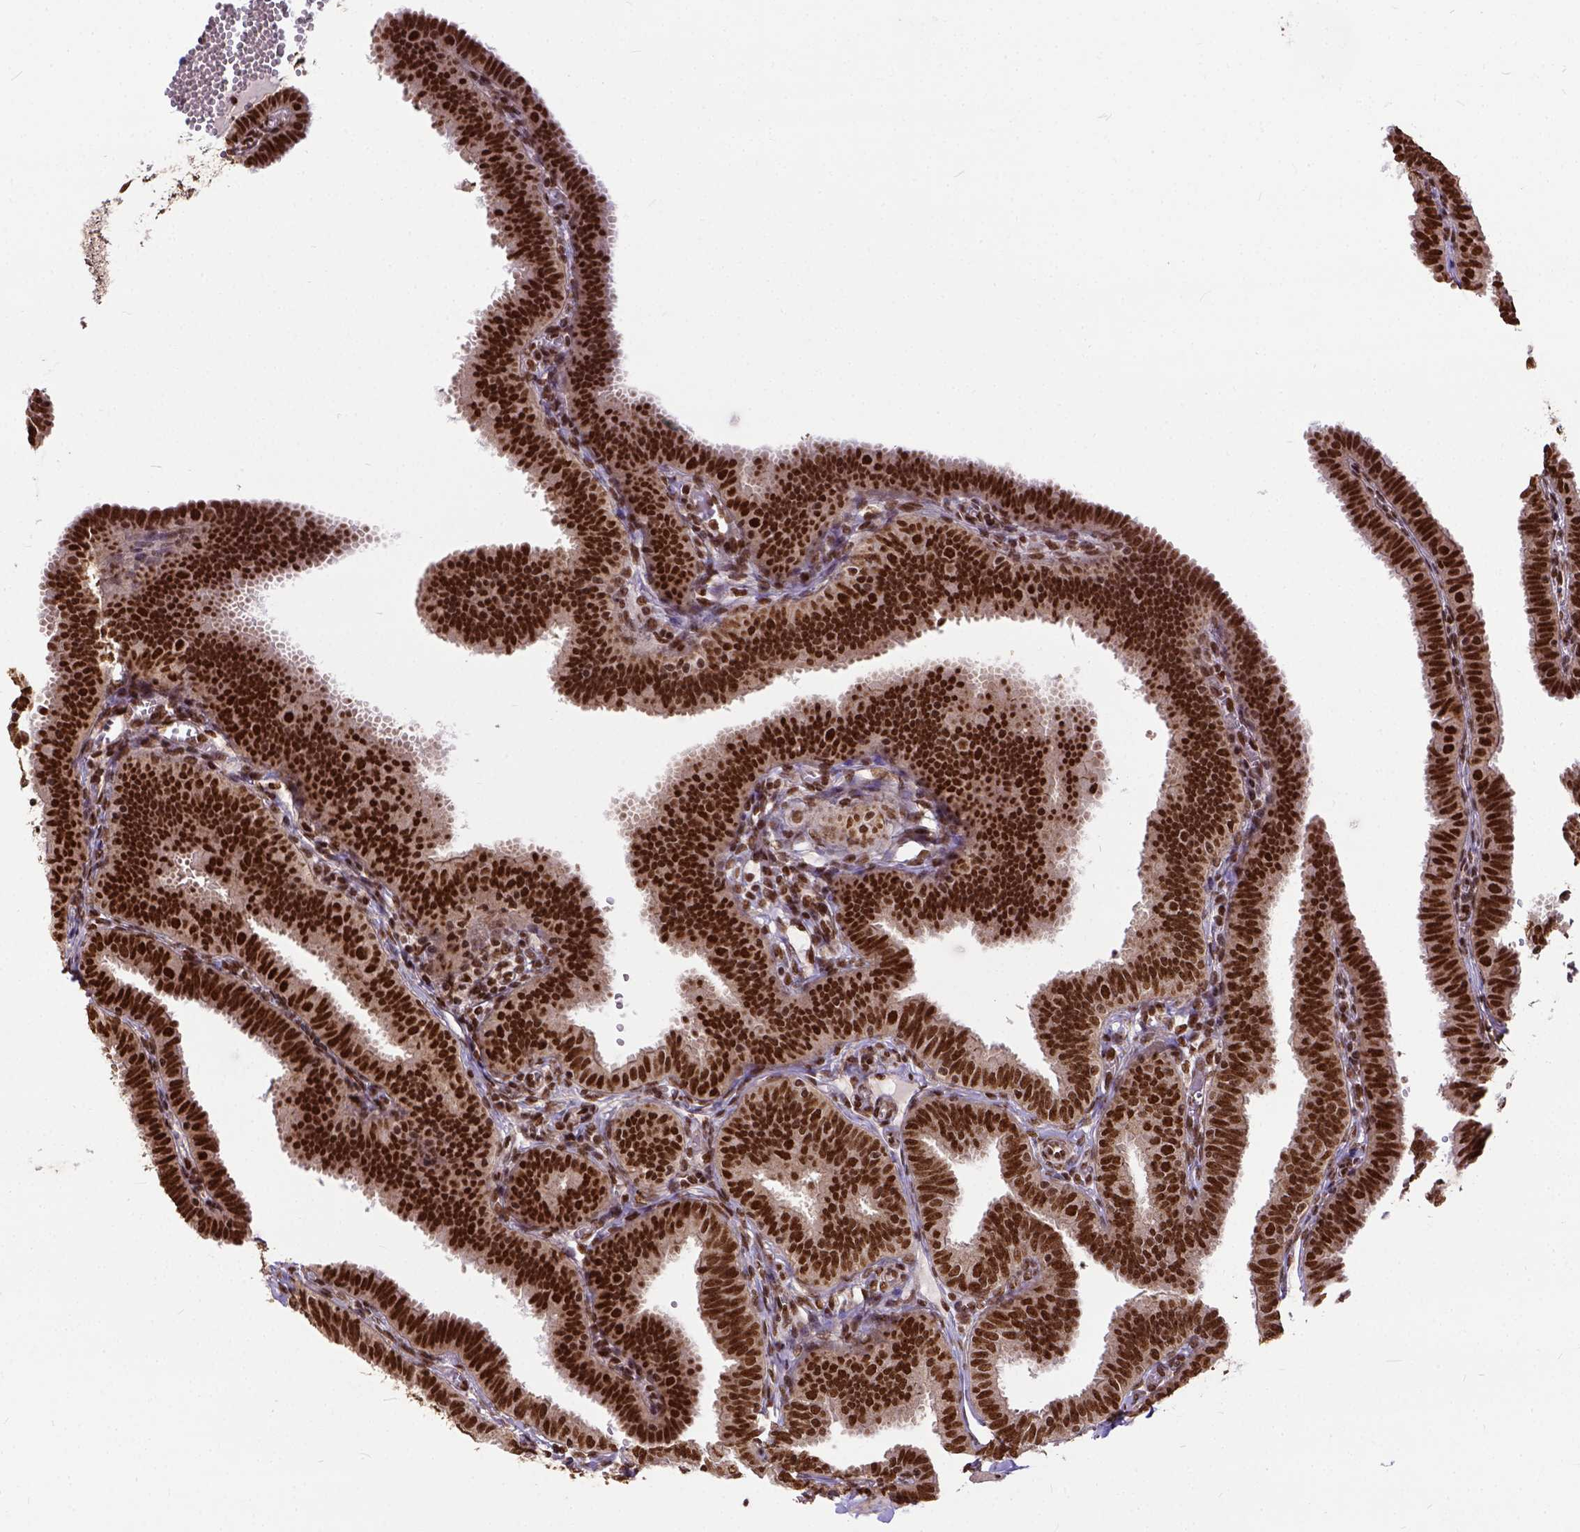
{"staining": {"intensity": "strong", "quantity": ">75%", "location": "nuclear"}, "tissue": "fallopian tube", "cell_type": "Glandular cells", "image_type": "normal", "snomed": [{"axis": "morphology", "description": "Normal tissue, NOS"}, {"axis": "topography", "description": "Fallopian tube"}], "caption": "Fallopian tube stained for a protein reveals strong nuclear positivity in glandular cells. (DAB = brown stain, brightfield microscopy at high magnification).", "gene": "NACC1", "patient": {"sex": "female", "age": 25}}